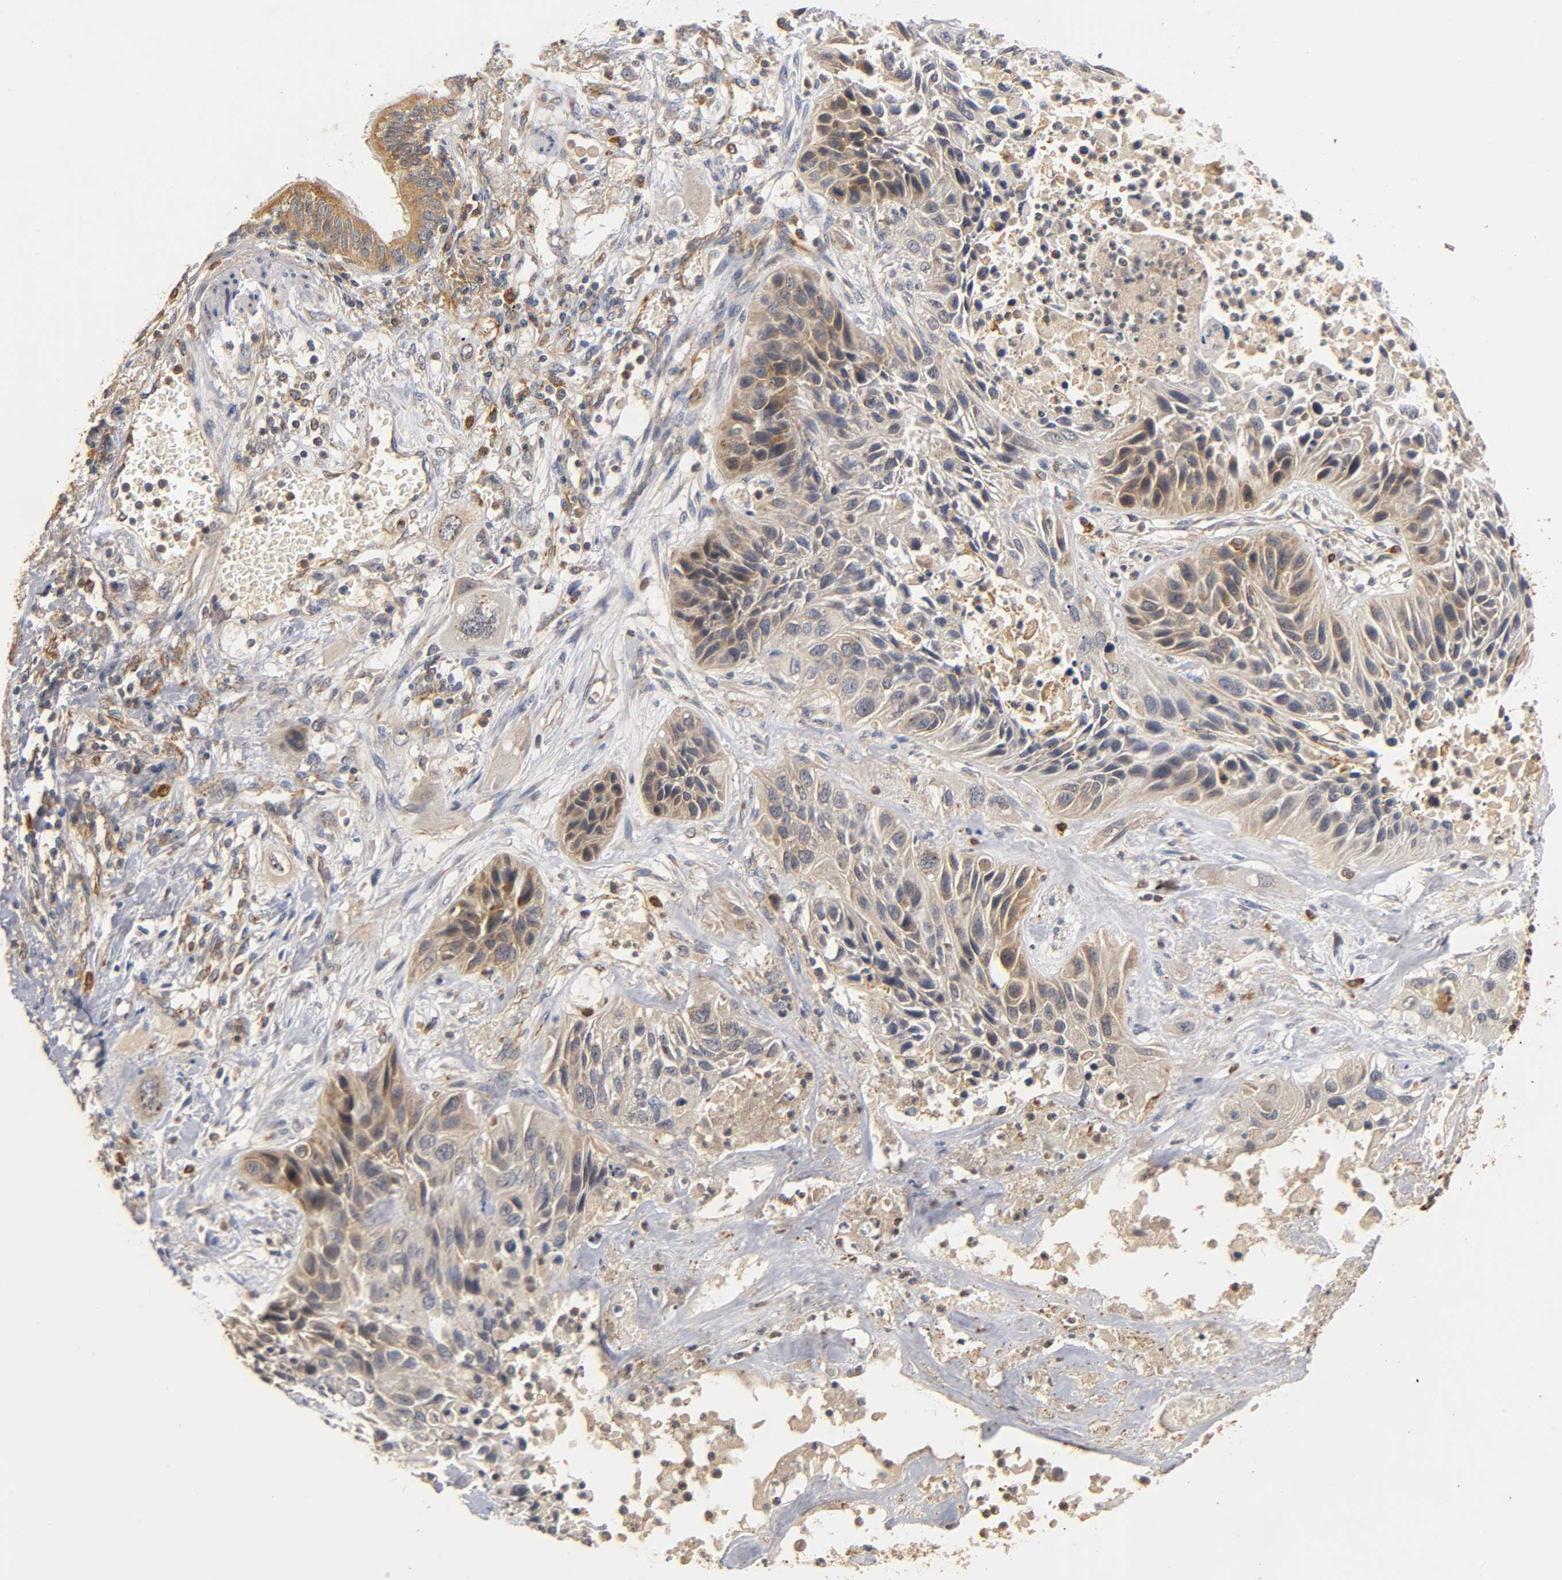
{"staining": {"intensity": "weak", "quantity": "25%-75%", "location": "cytoplasmic/membranous"}, "tissue": "lung cancer", "cell_type": "Tumor cells", "image_type": "cancer", "snomed": [{"axis": "morphology", "description": "Squamous cell carcinoma, NOS"}, {"axis": "topography", "description": "Lung"}], "caption": "Human lung squamous cell carcinoma stained with a brown dye displays weak cytoplasmic/membranous positive staining in about 25%-75% of tumor cells.", "gene": "SCAP", "patient": {"sex": "female", "age": 76}}